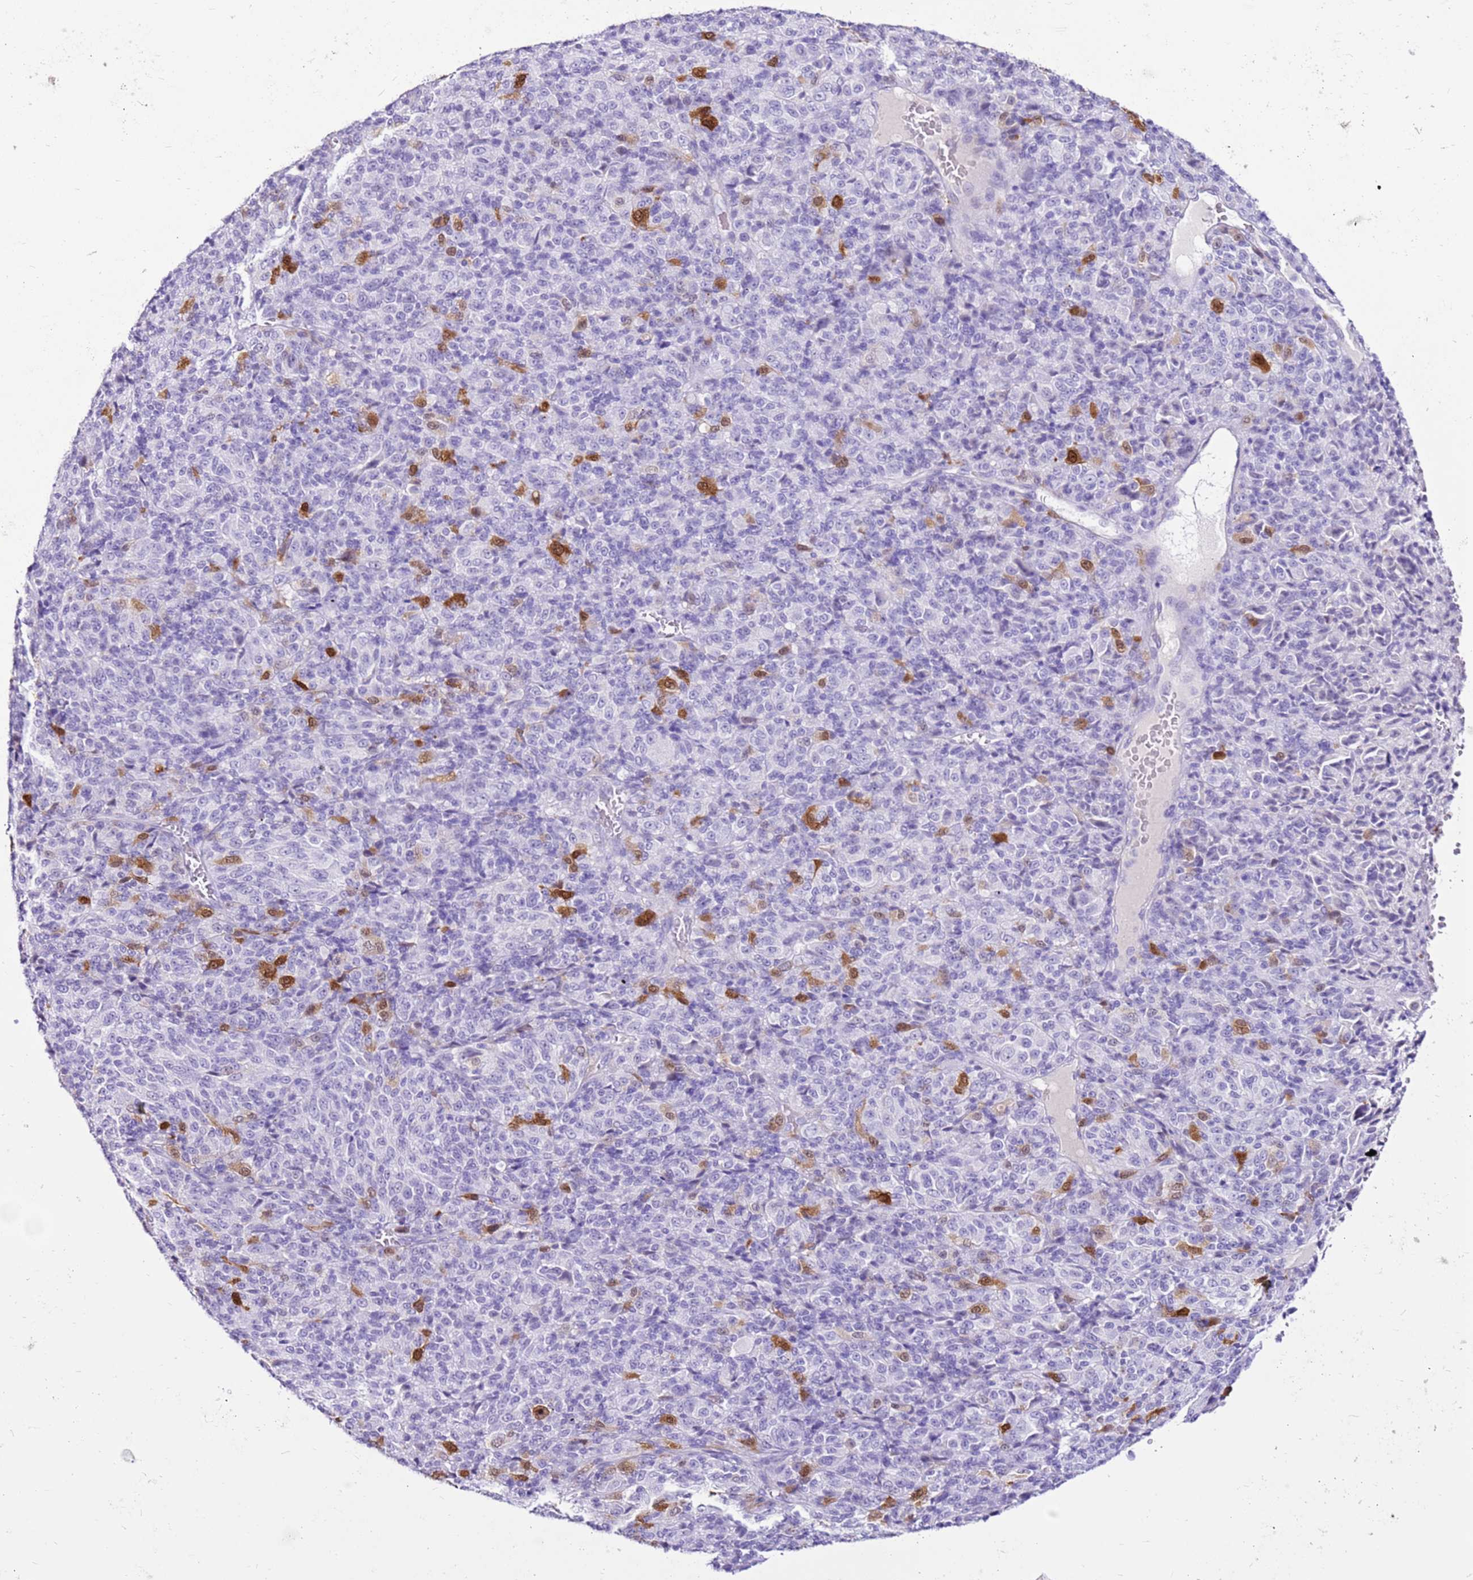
{"staining": {"intensity": "strong", "quantity": "<25%", "location": "cytoplasmic/membranous,nuclear"}, "tissue": "melanoma", "cell_type": "Tumor cells", "image_type": "cancer", "snomed": [{"axis": "morphology", "description": "Malignant melanoma, Metastatic site"}, {"axis": "topography", "description": "Brain"}], "caption": "Protein staining by immunohistochemistry demonstrates strong cytoplasmic/membranous and nuclear positivity in about <25% of tumor cells in malignant melanoma (metastatic site).", "gene": "SPC25", "patient": {"sex": "female", "age": 56}}